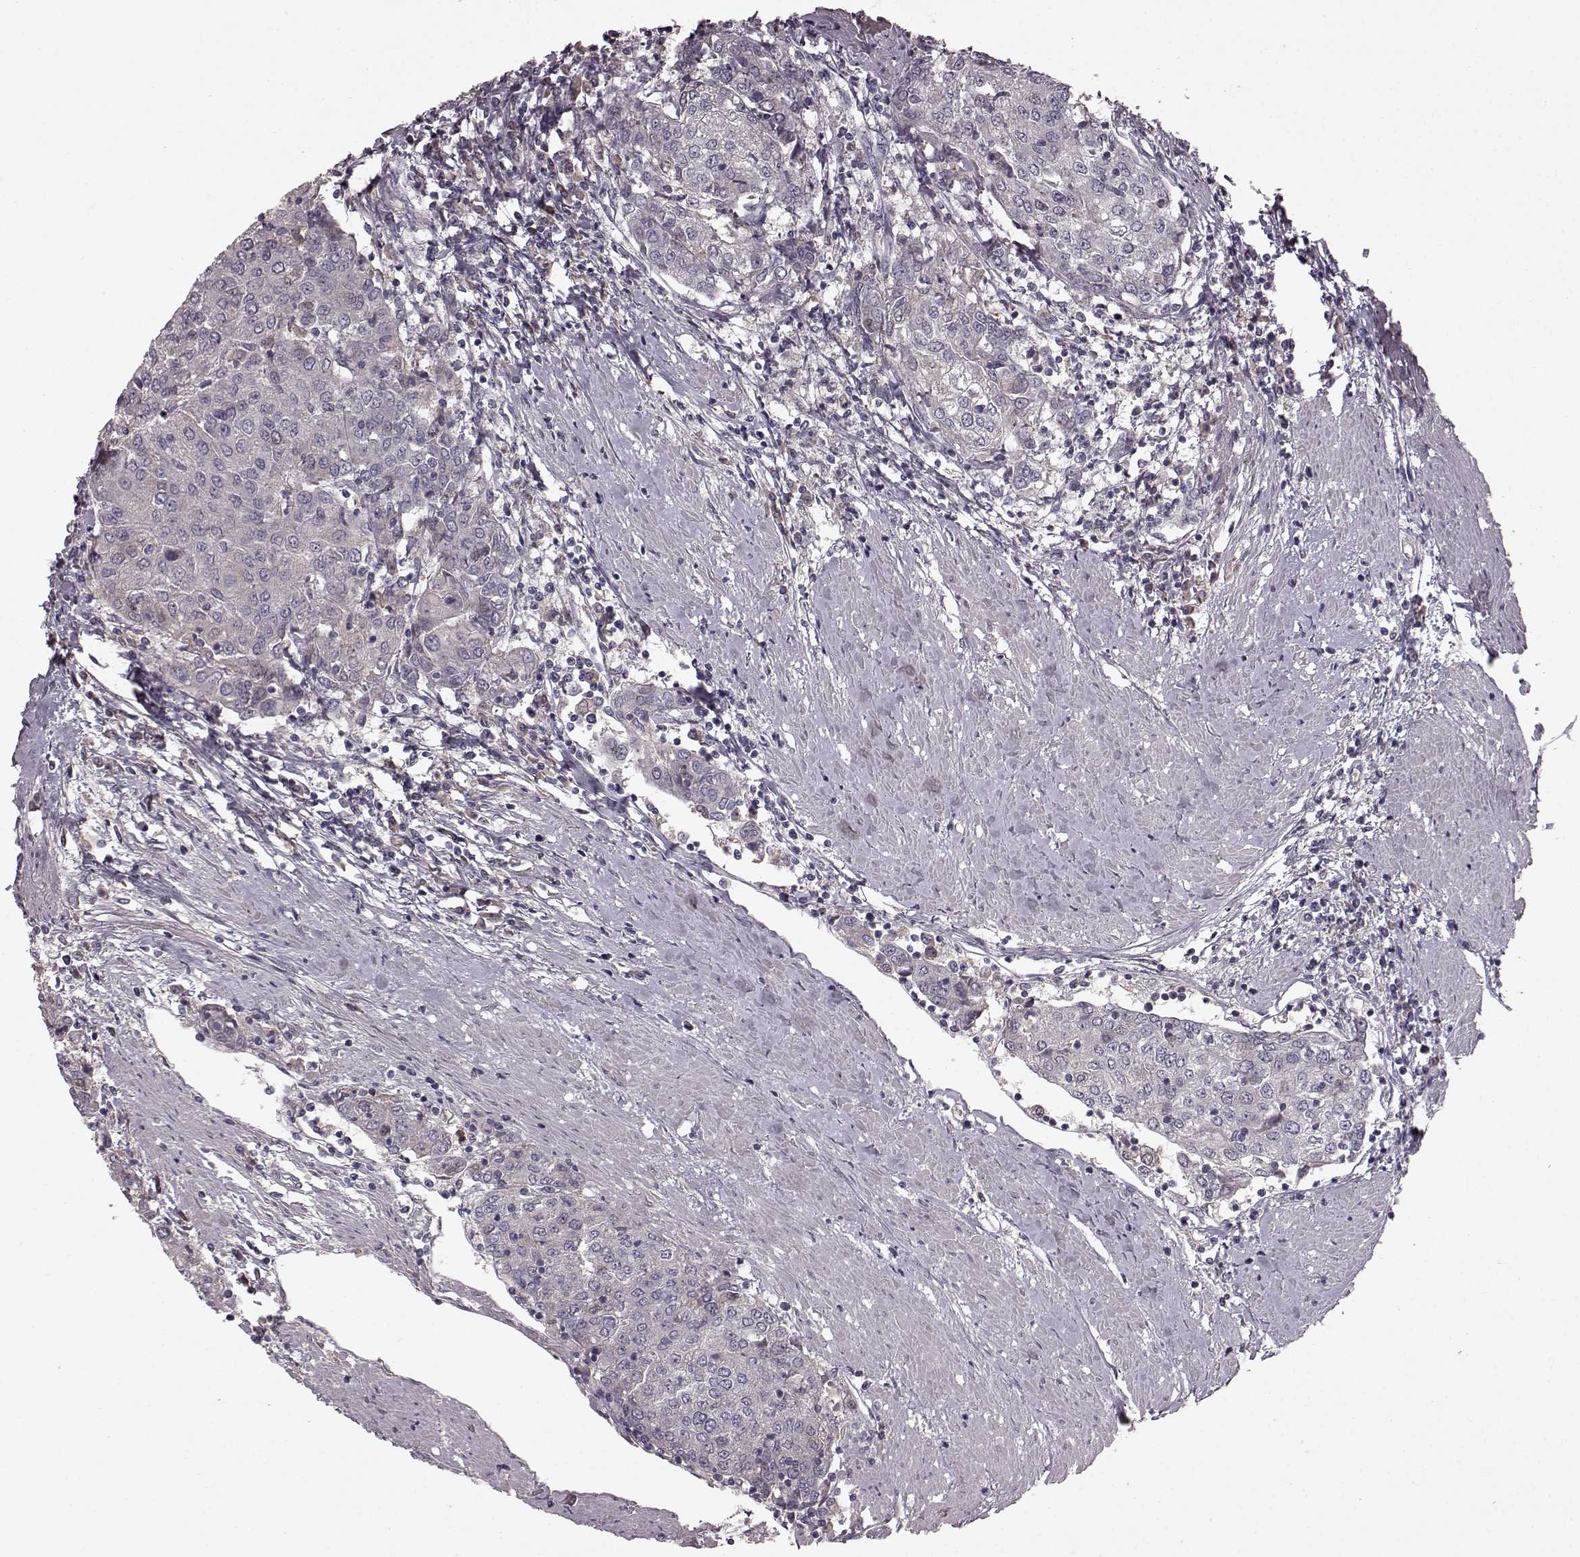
{"staining": {"intensity": "negative", "quantity": "none", "location": "none"}, "tissue": "urothelial cancer", "cell_type": "Tumor cells", "image_type": "cancer", "snomed": [{"axis": "morphology", "description": "Urothelial carcinoma, High grade"}, {"axis": "topography", "description": "Urinary bladder"}], "caption": "Protein analysis of urothelial cancer displays no significant expression in tumor cells.", "gene": "SLC22A18", "patient": {"sex": "female", "age": 85}}